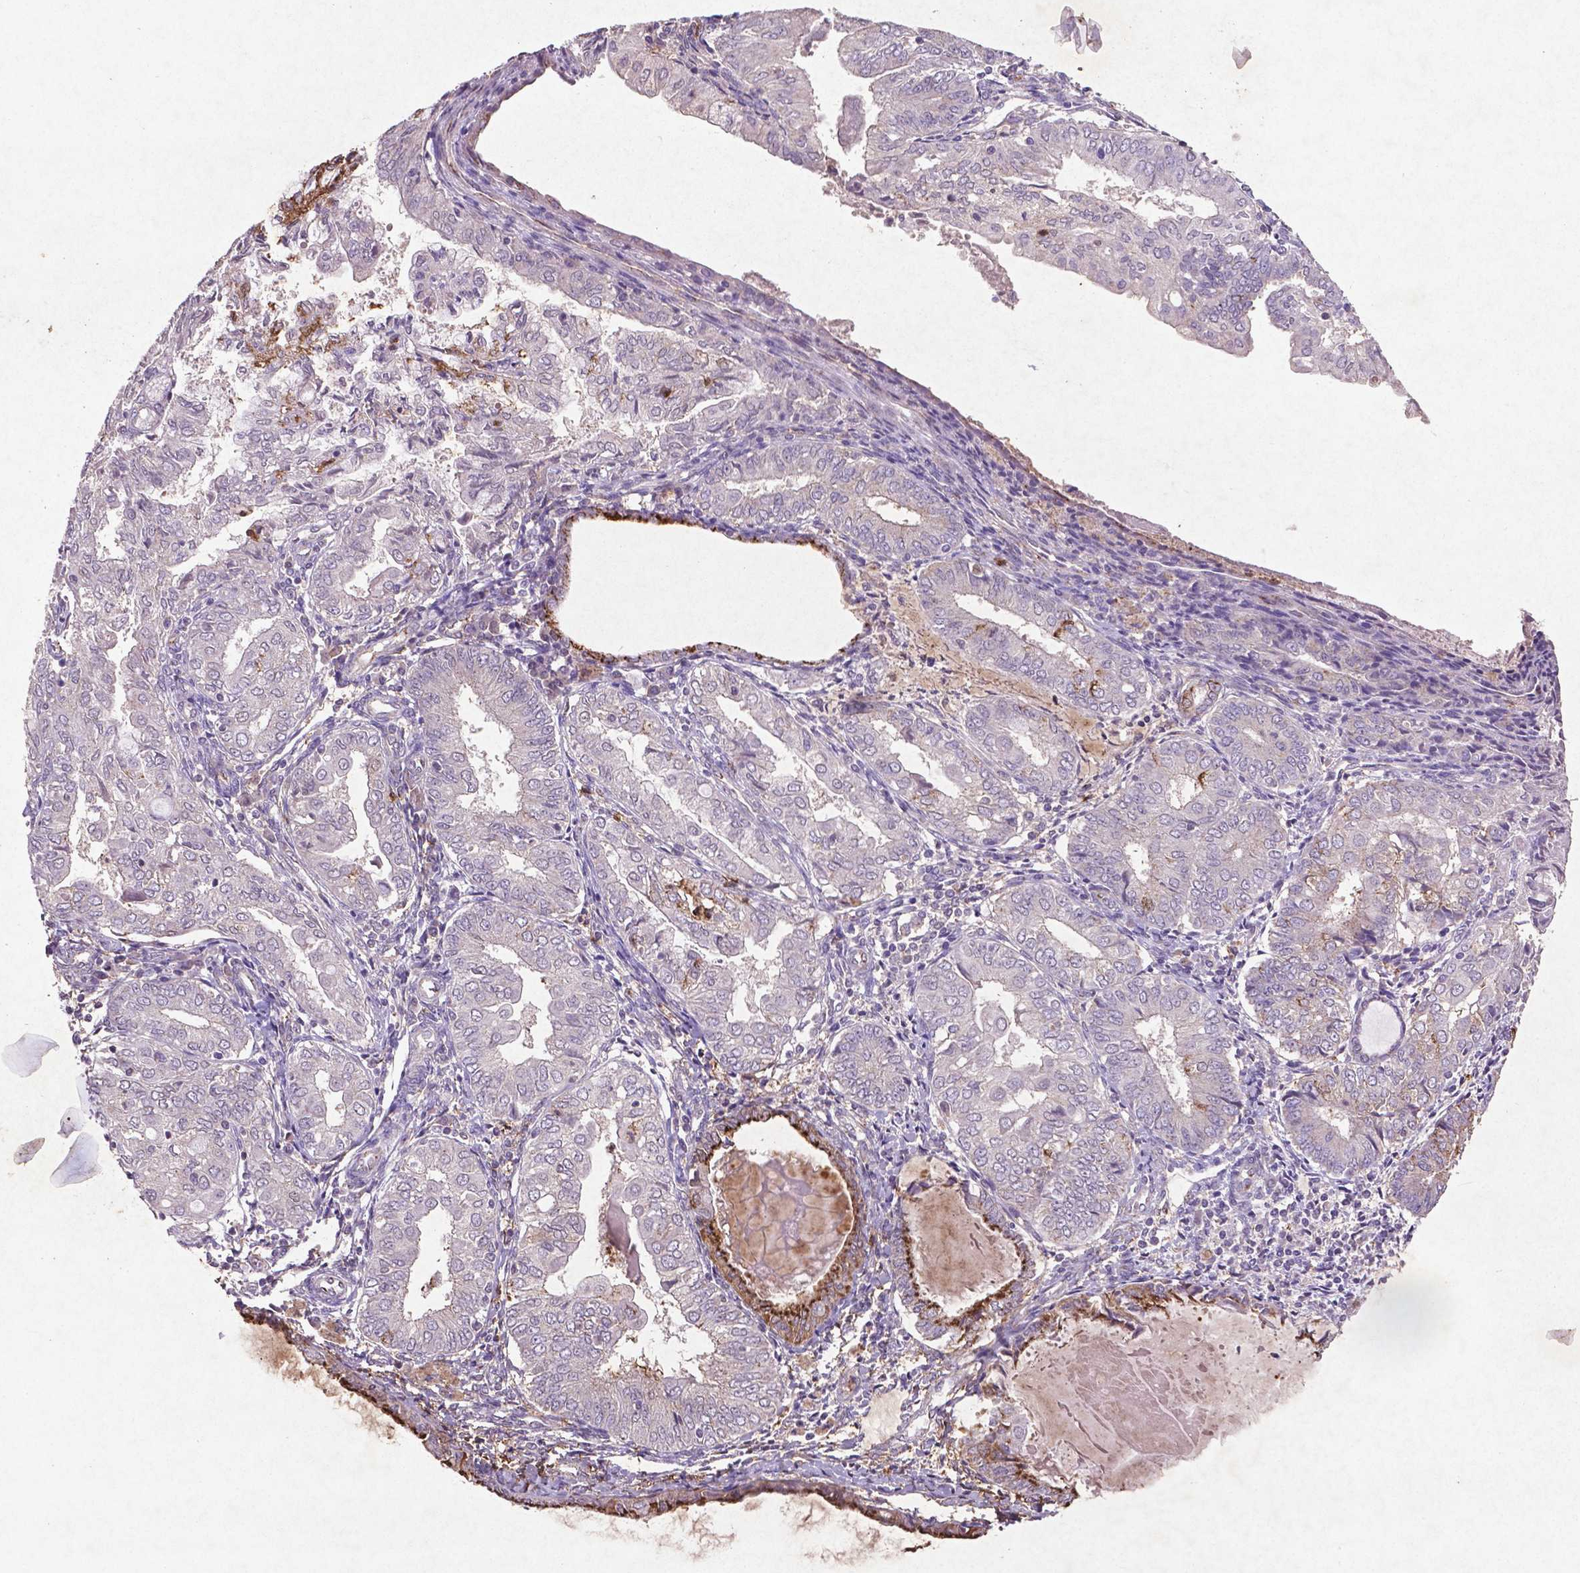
{"staining": {"intensity": "negative", "quantity": "none", "location": "none"}, "tissue": "endometrial cancer", "cell_type": "Tumor cells", "image_type": "cancer", "snomed": [{"axis": "morphology", "description": "Adenocarcinoma, NOS"}, {"axis": "topography", "description": "Endometrium"}], "caption": "This is an immunohistochemistry histopathology image of human adenocarcinoma (endometrial). There is no positivity in tumor cells.", "gene": "MTOR", "patient": {"sex": "female", "age": 68}}